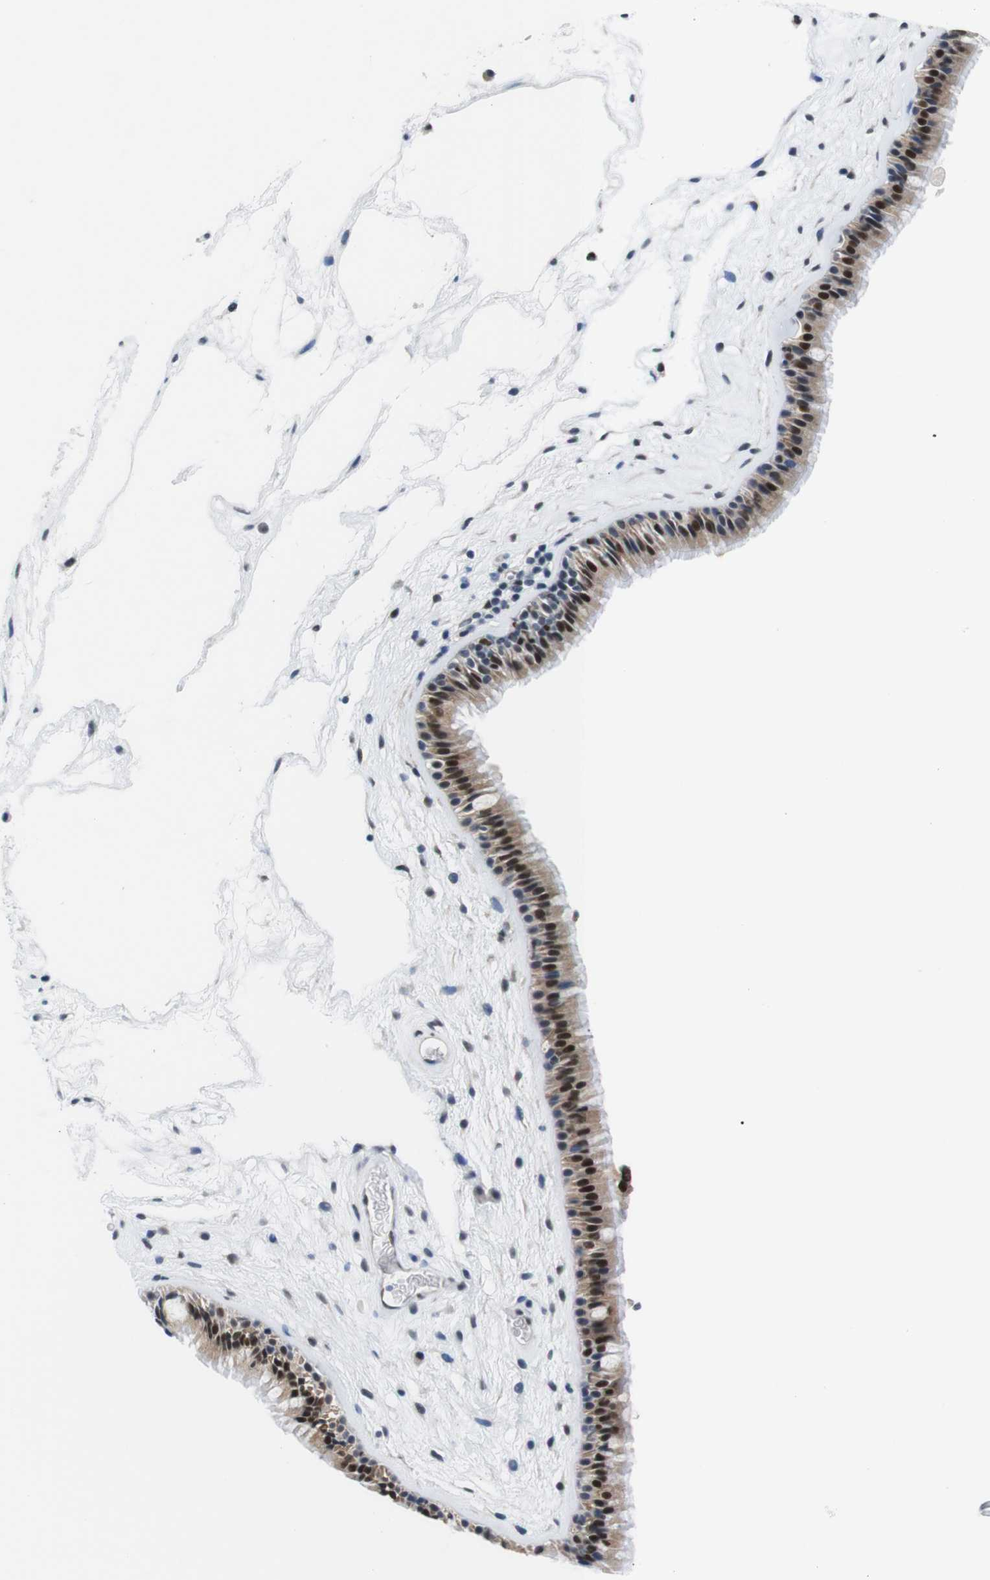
{"staining": {"intensity": "strong", "quantity": ">75%", "location": "nuclear"}, "tissue": "nasopharynx", "cell_type": "Respiratory epithelial cells", "image_type": "normal", "snomed": [{"axis": "morphology", "description": "Normal tissue, NOS"}, {"axis": "morphology", "description": "Inflammation, NOS"}, {"axis": "topography", "description": "Nasopharynx"}], "caption": "This photomicrograph reveals IHC staining of unremarkable human nasopharynx, with high strong nuclear expression in approximately >75% of respiratory epithelial cells.", "gene": "PSME3", "patient": {"sex": "male", "age": 48}}